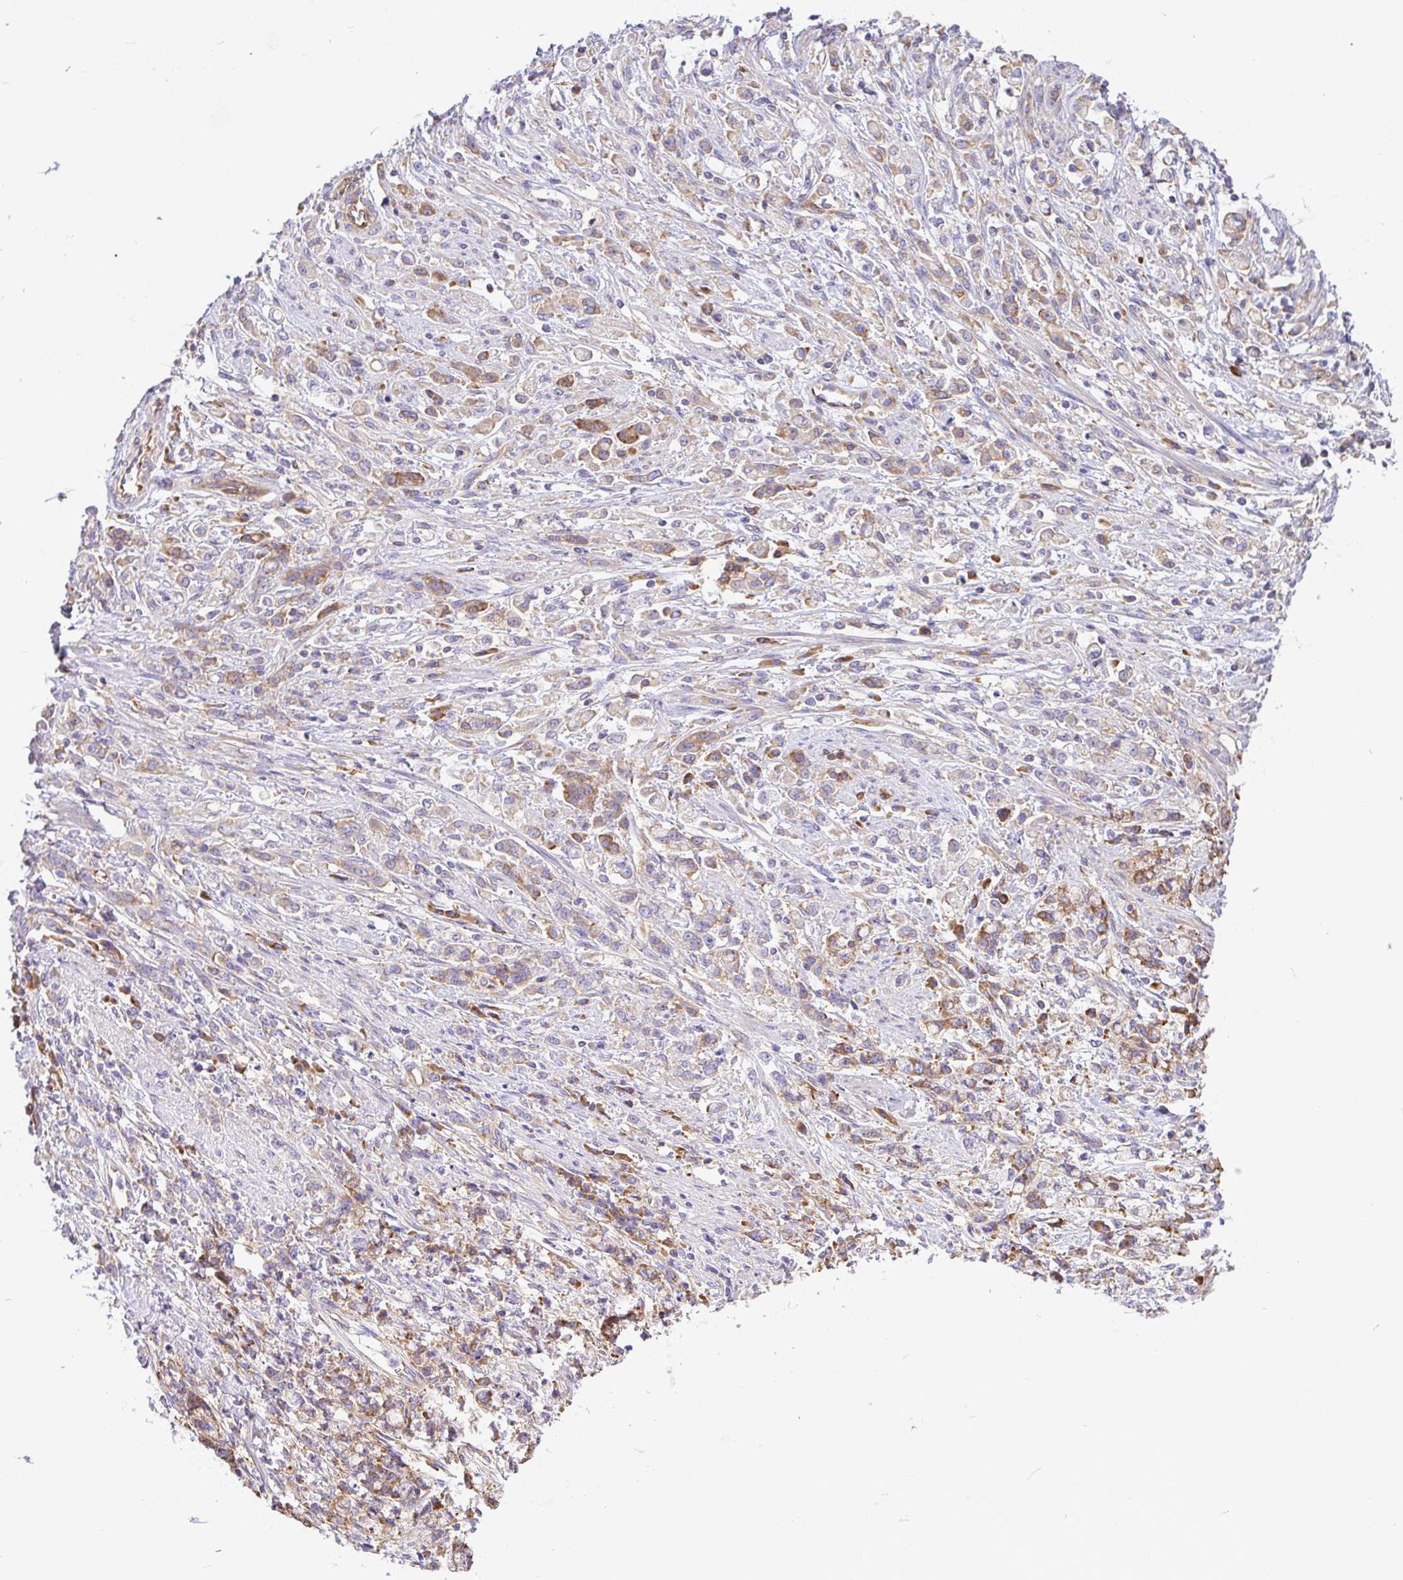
{"staining": {"intensity": "strong", "quantity": "<25%", "location": "cytoplasmic/membranous"}, "tissue": "stomach cancer", "cell_type": "Tumor cells", "image_type": "cancer", "snomed": [{"axis": "morphology", "description": "Adenocarcinoma, NOS"}, {"axis": "topography", "description": "Stomach"}], "caption": "High-power microscopy captured an IHC image of adenocarcinoma (stomach), revealing strong cytoplasmic/membranous positivity in approximately <25% of tumor cells.", "gene": "GFPT2", "patient": {"sex": "female", "age": 60}}